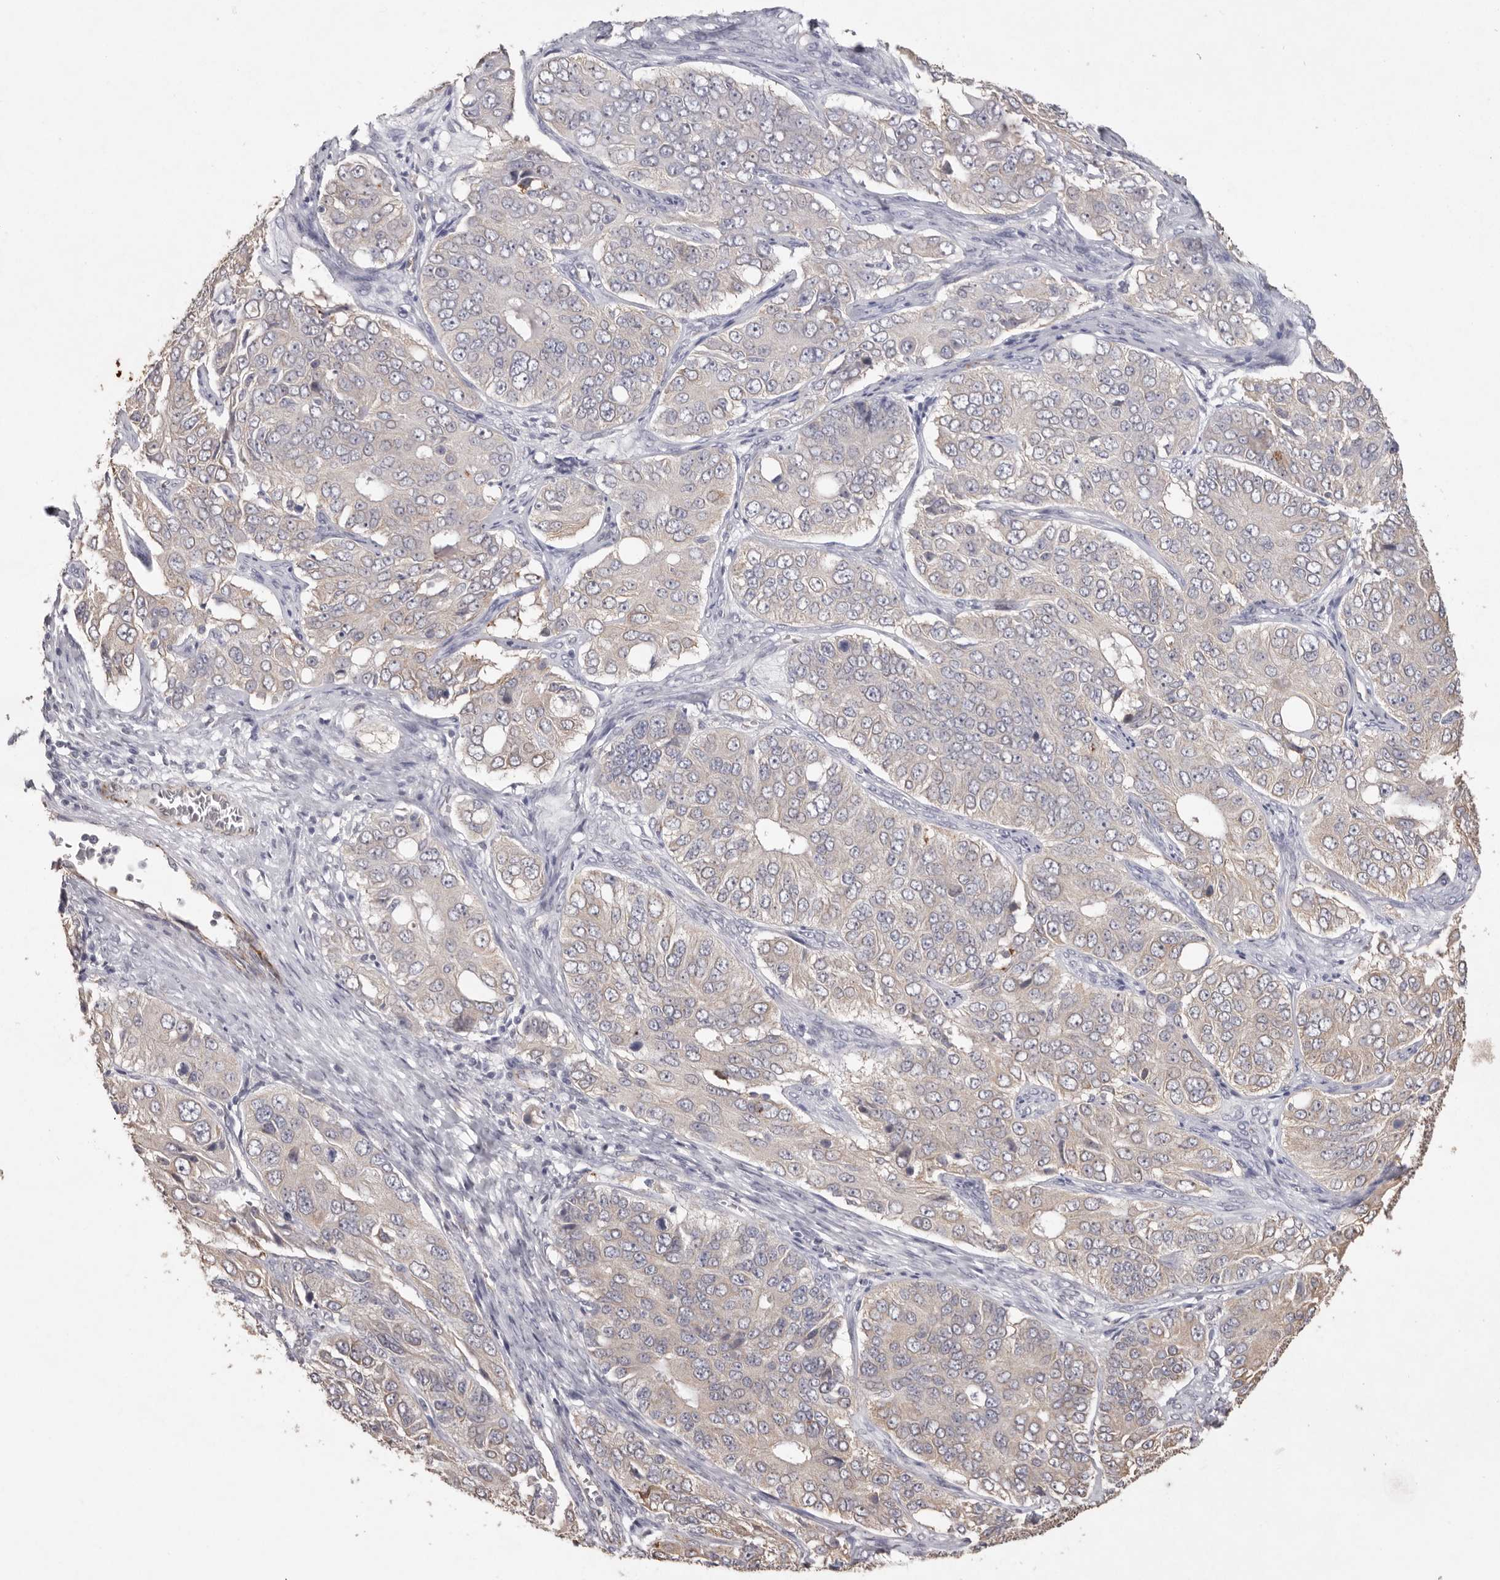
{"staining": {"intensity": "weak", "quantity": "<25%", "location": "cytoplasmic/membranous"}, "tissue": "ovarian cancer", "cell_type": "Tumor cells", "image_type": "cancer", "snomed": [{"axis": "morphology", "description": "Carcinoma, endometroid"}, {"axis": "topography", "description": "Ovary"}], "caption": "High power microscopy photomicrograph of an immunohistochemistry micrograph of ovarian cancer (endometroid carcinoma), revealing no significant positivity in tumor cells. (DAB (3,3'-diaminobenzidine) immunohistochemistry, high magnification).", "gene": "ZYG11B", "patient": {"sex": "female", "age": 51}}